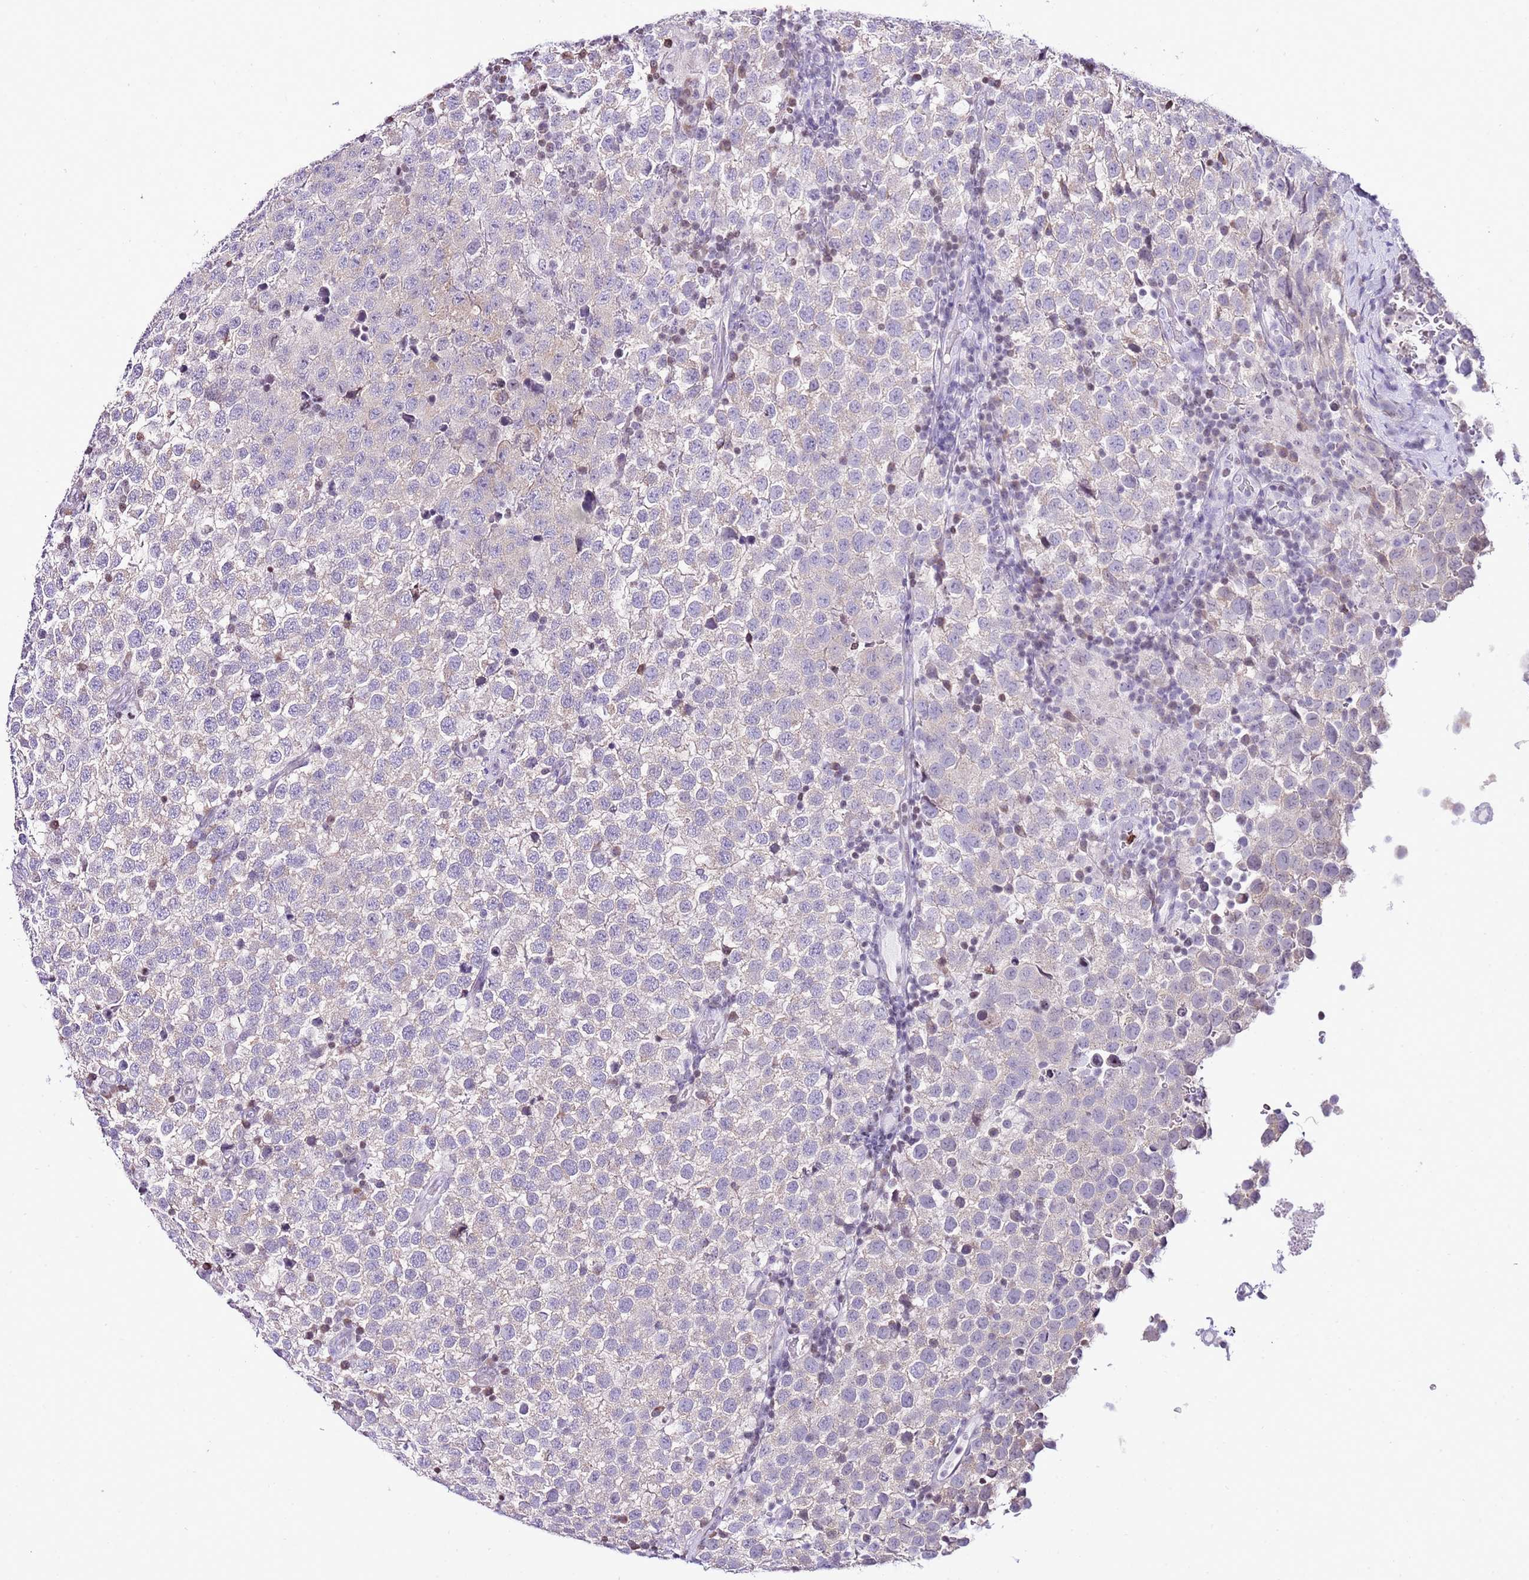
{"staining": {"intensity": "weak", "quantity": "25%-75%", "location": "cytoplasmic/membranous"}, "tissue": "testis cancer", "cell_type": "Tumor cells", "image_type": "cancer", "snomed": [{"axis": "morphology", "description": "Seminoma, NOS"}, {"axis": "topography", "description": "Testis"}], "caption": "Immunohistochemistry (IHC) staining of seminoma (testis), which reveals low levels of weak cytoplasmic/membranous positivity in about 25%-75% of tumor cells indicating weak cytoplasmic/membranous protein positivity. The staining was performed using DAB (3,3'-diaminobenzidine) (brown) for protein detection and nuclei were counterstained in hematoxylin (blue).", "gene": "PRR15", "patient": {"sex": "male", "age": 34}}